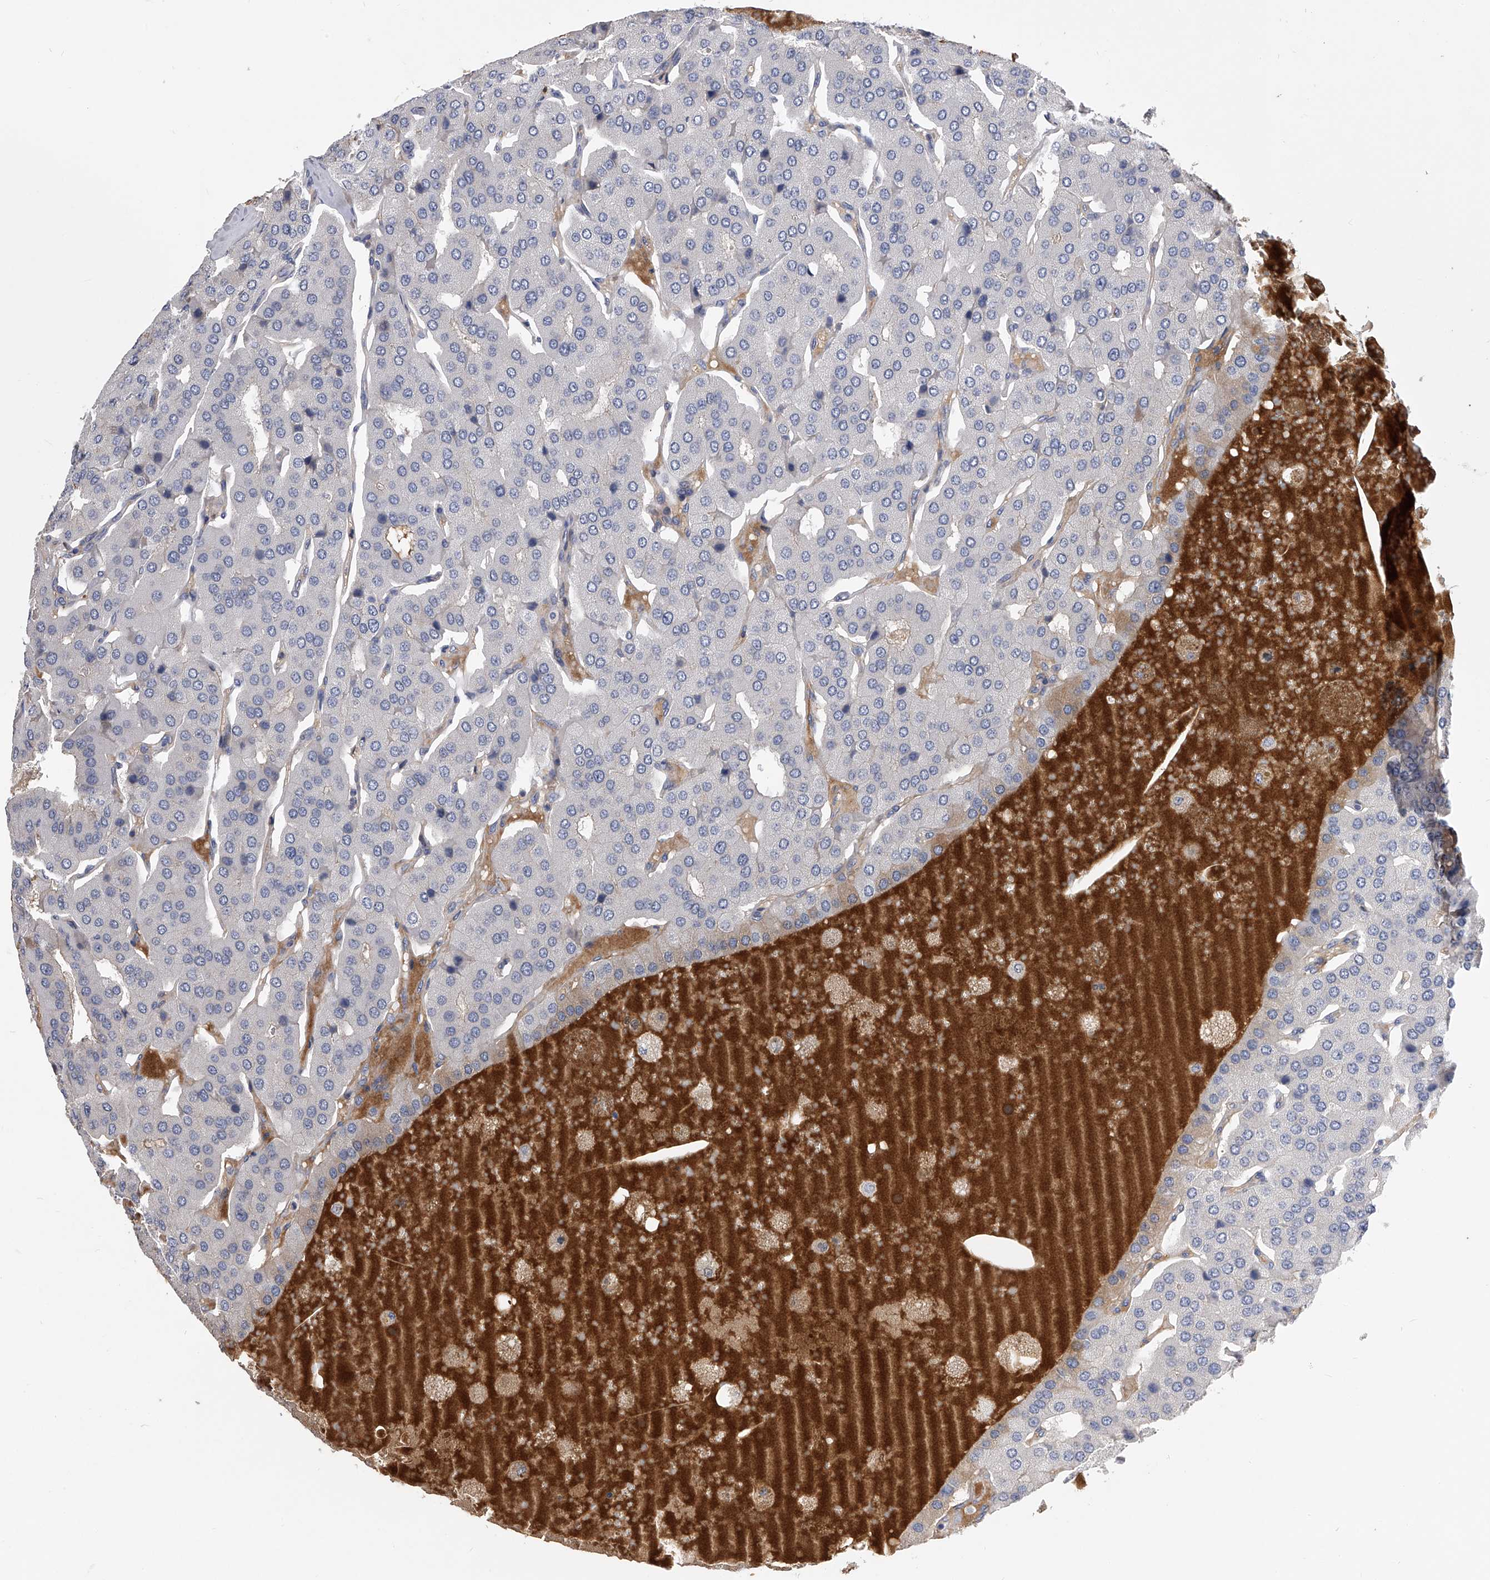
{"staining": {"intensity": "negative", "quantity": "none", "location": "none"}, "tissue": "parathyroid gland", "cell_type": "Glandular cells", "image_type": "normal", "snomed": [{"axis": "morphology", "description": "Normal tissue, NOS"}, {"axis": "morphology", "description": "Adenoma, NOS"}, {"axis": "topography", "description": "Parathyroid gland"}], "caption": "Immunohistochemical staining of normal parathyroid gland demonstrates no significant expression in glandular cells.", "gene": "MDN1", "patient": {"sex": "female", "age": 86}}